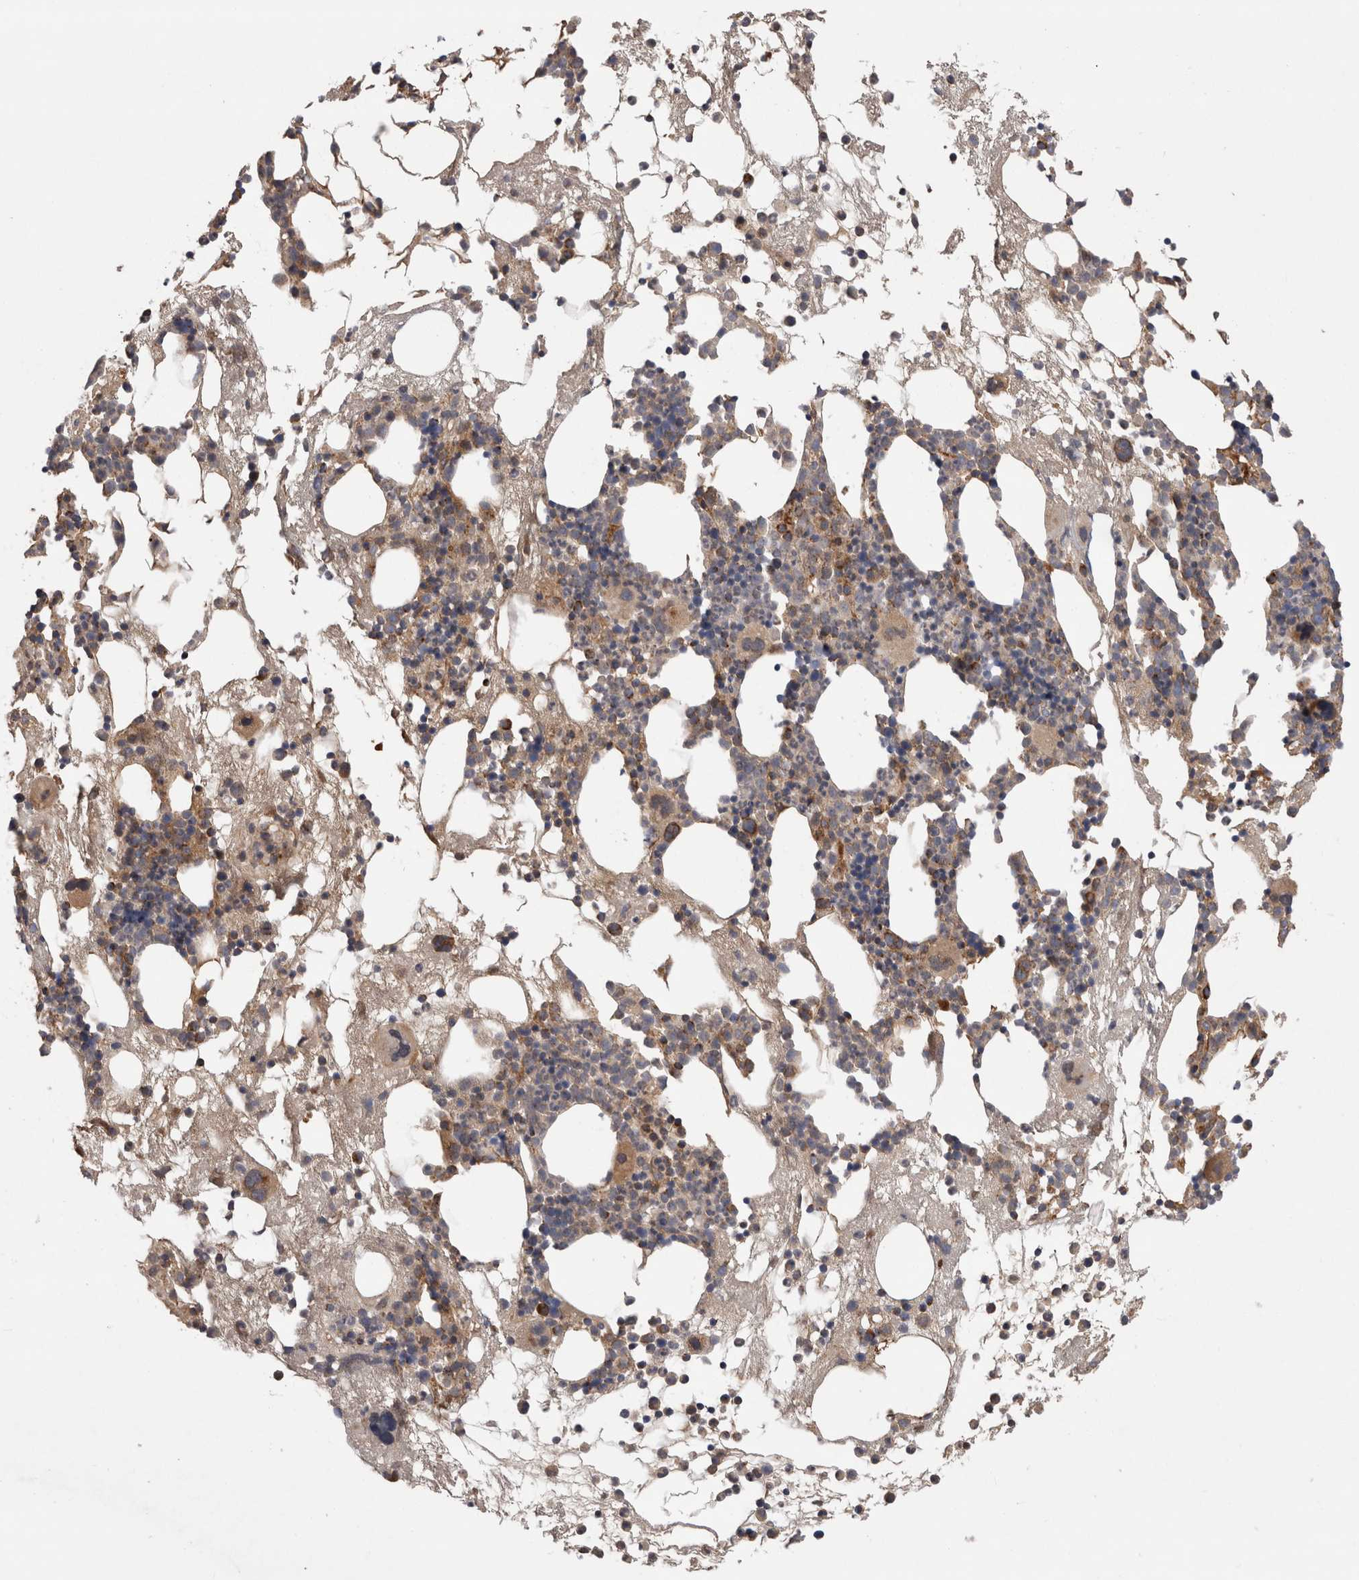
{"staining": {"intensity": "weak", "quantity": "25%-75%", "location": "cytoplasmic/membranous"}, "tissue": "bone marrow", "cell_type": "Hematopoietic cells", "image_type": "normal", "snomed": [{"axis": "morphology", "description": "Normal tissue, NOS"}, {"axis": "morphology", "description": "Inflammation, NOS"}, {"axis": "topography", "description": "Bone marrow"}], "caption": "This image demonstrates IHC staining of normal bone marrow, with low weak cytoplasmic/membranous staining in about 25%-75% of hematopoietic cells.", "gene": "DARS2", "patient": {"sex": "female", "age": 81}}